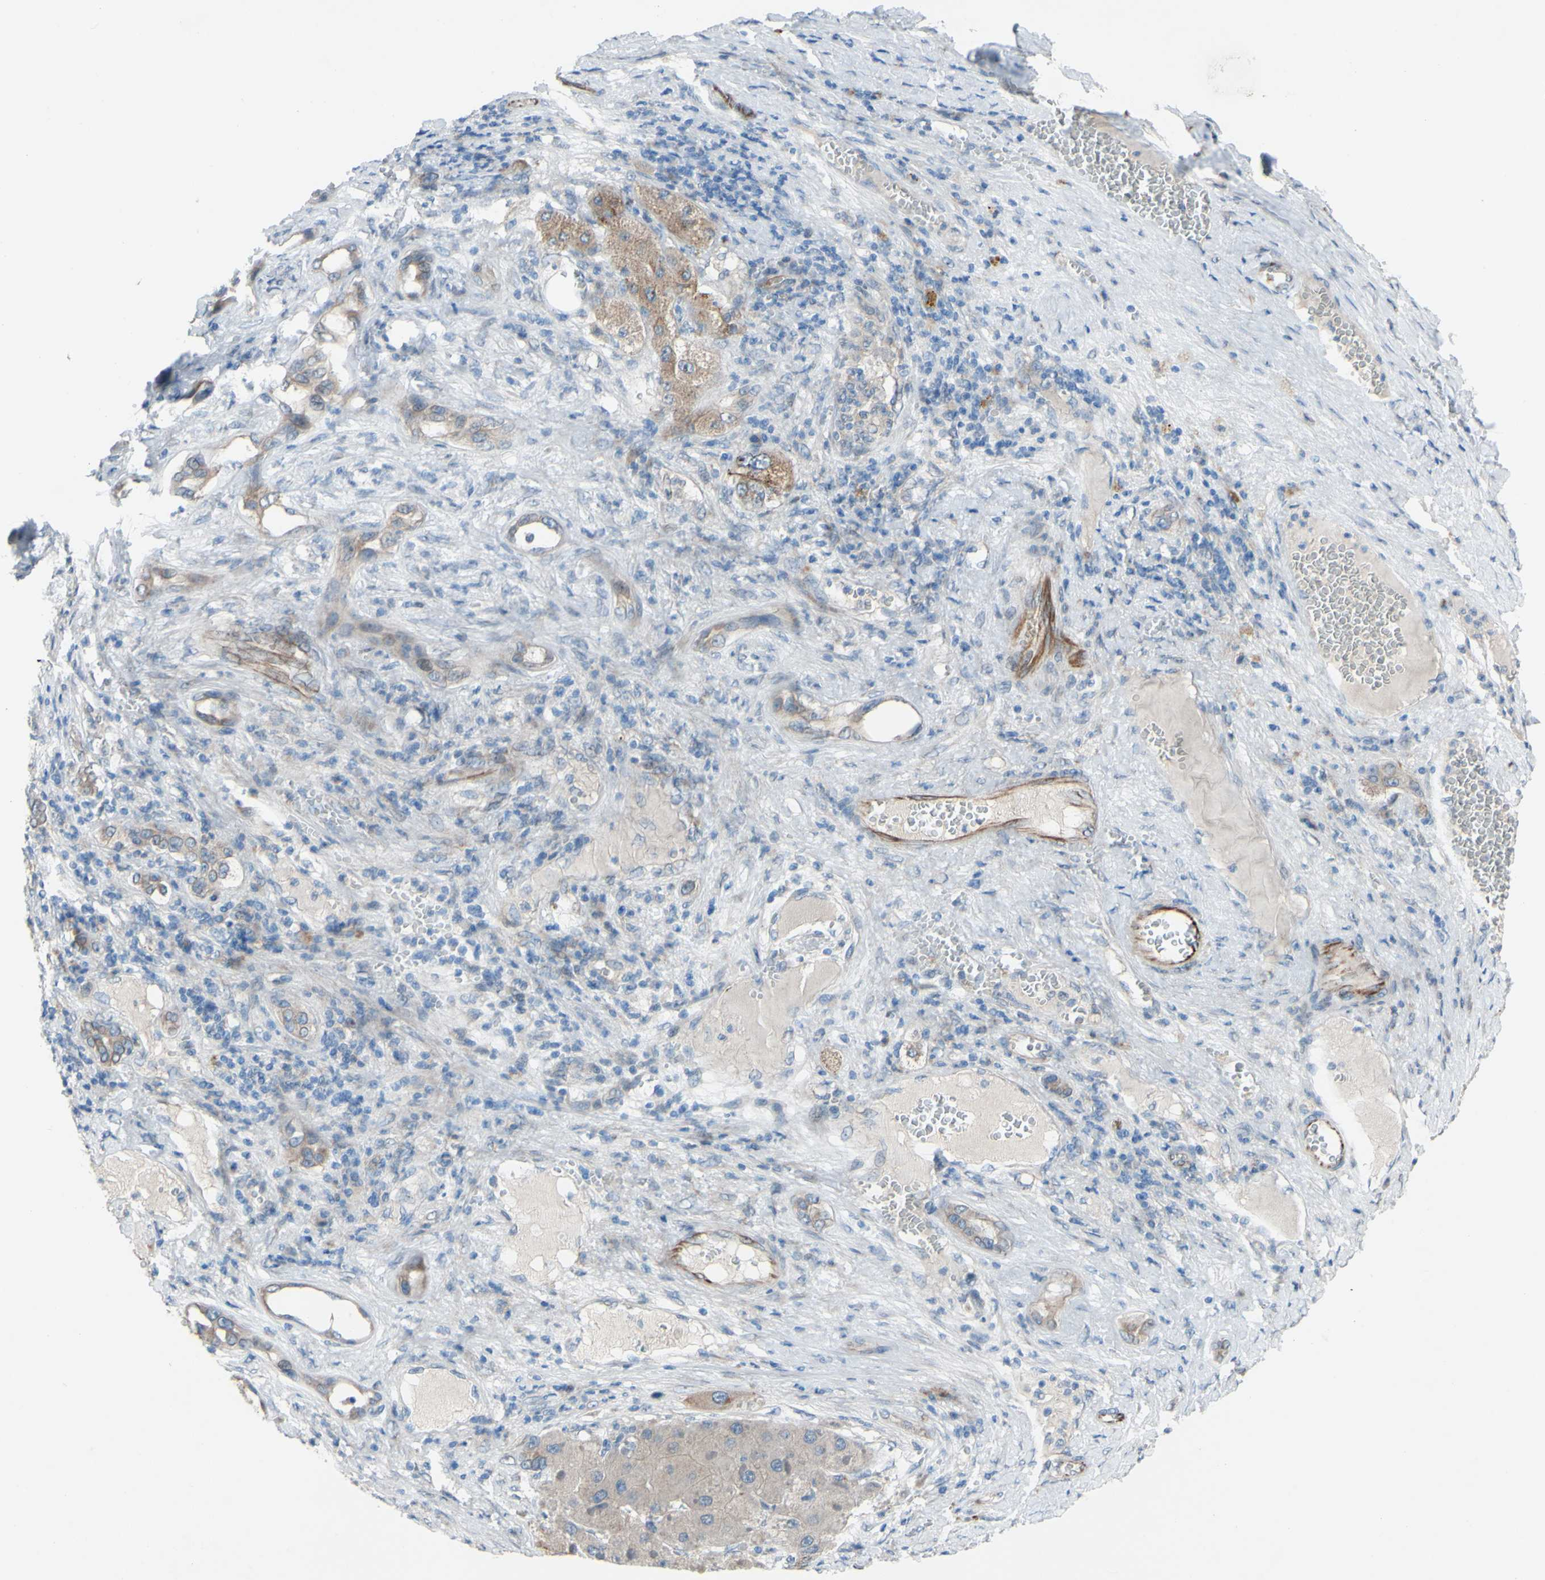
{"staining": {"intensity": "weak", "quantity": ">75%", "location": "cytoplasmic/membranous"}, "tissue": "liver cancer", "cell_type": "Tumor cells", "image_type": "cancer", "snomed": [{"axis": "morphology", "description": "Carcinoma, Hepatocellular, NOS"}, {"axis": "topography", "description": "Liver"}], "caption": "There is low levels of weak cytoplasmic/membranous positivity in tumor cells of hepatocellular carcinoma (liver), as demonstrated by immunohistochemical staining (brown color).", "gene": "CDCP1", "patient": {"sex": "female", "age": 73}}